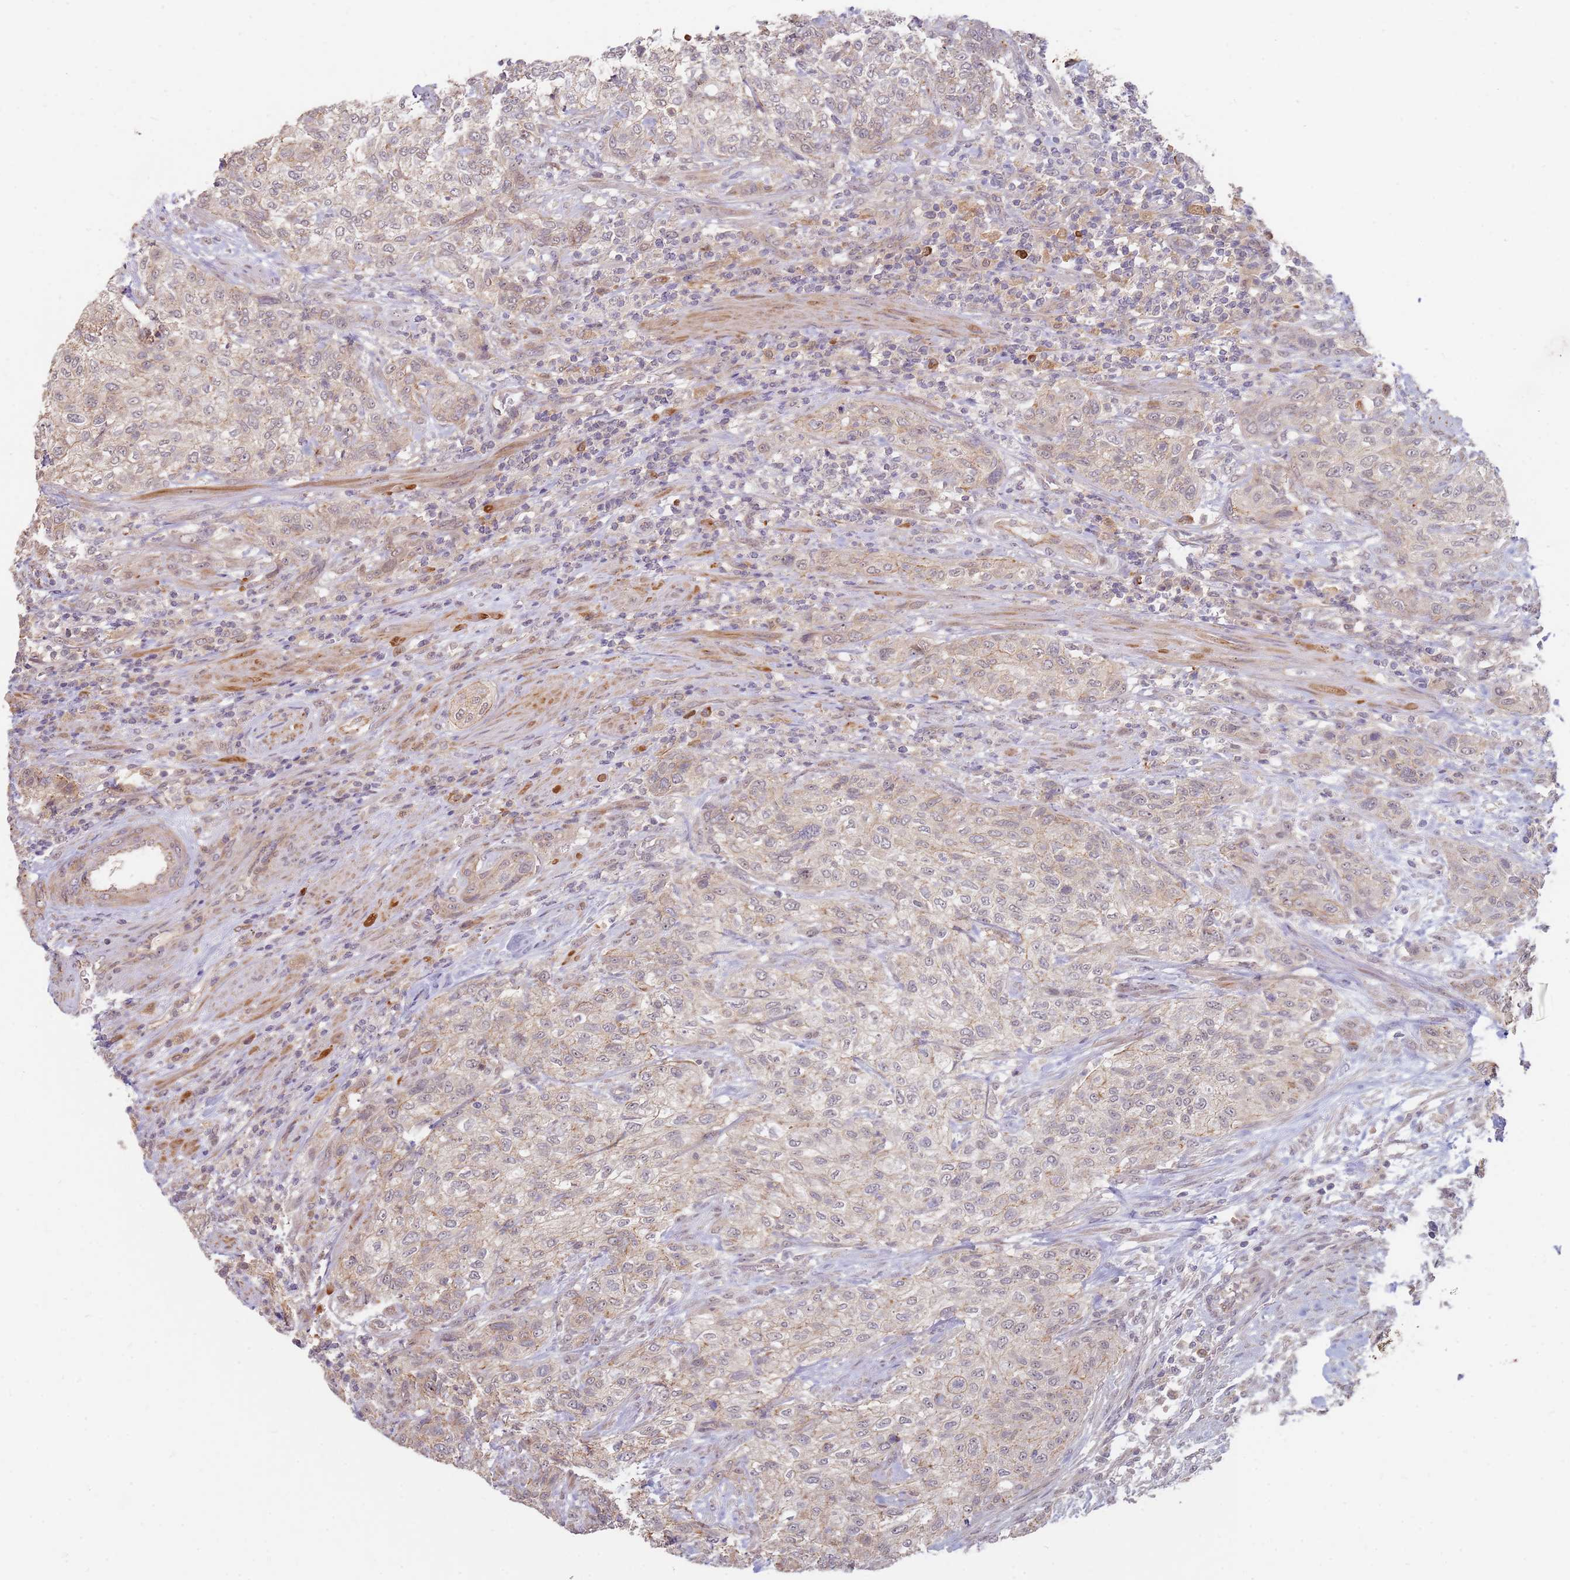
{"staining": {"intensity": "weak", "quantity": "<25%", "location": "cytoplasmic/membranous"}, "tissue": "urothelial cancer", "cell_type": "Tumor cells", "image_type": "cancer", "snomed": [{"axis": "morphology", "description": "Normal tissue, NOS"}, {"axis": "morphology", "description": "Urothelial carcinoma, NOS"}, {"axis": "topography", "description": "Urinary bladder"}, {"axis": "topography", "description": "Peripheral nerve tissue"}], "caption": "Urothelial cancer stained for a protein using immunohistochemistry (IHC) exhibits no expression tumor cells.", "gene": "MPEG1", "patient": {"sex": "male", "age": 35}}